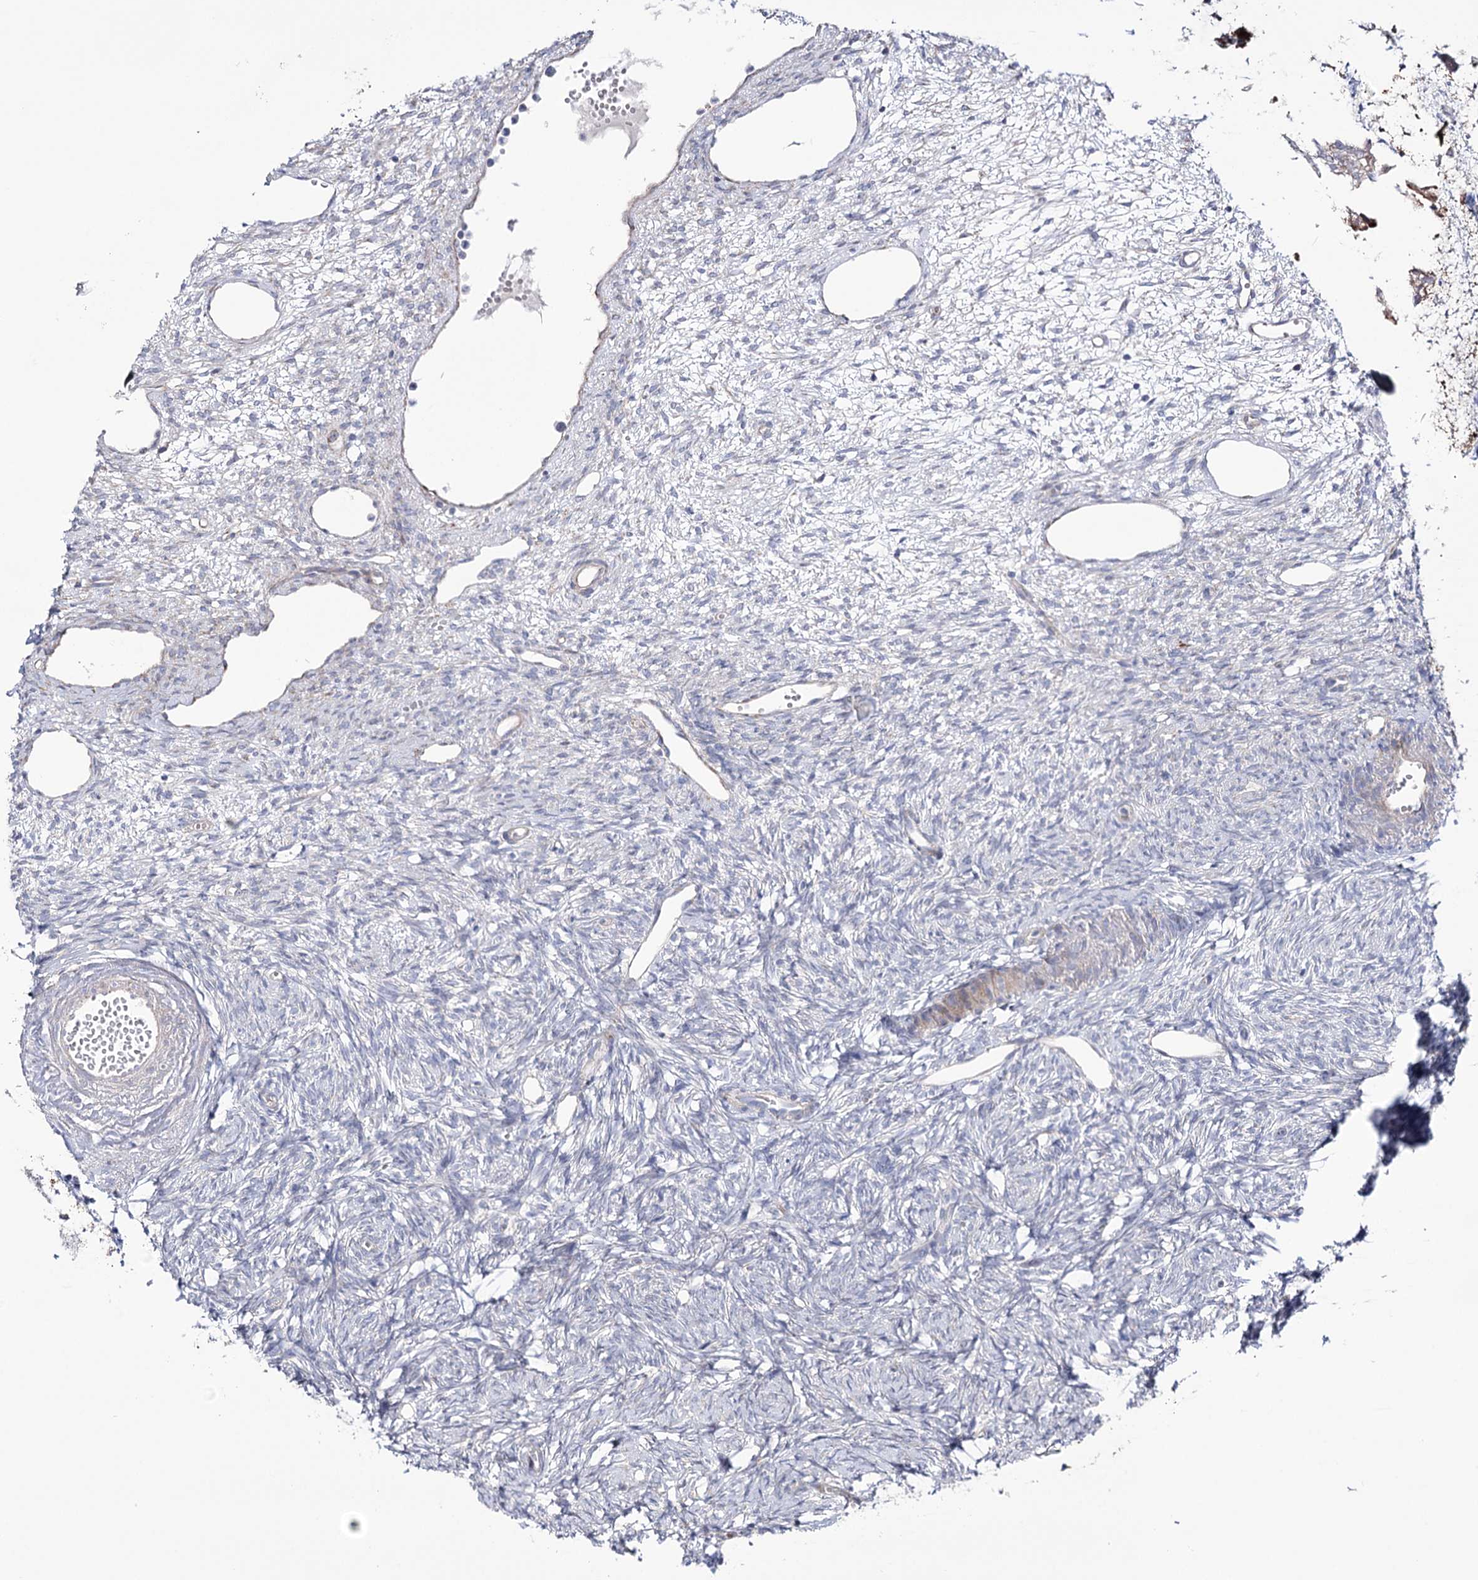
{"staining": {"intensity": "negative", "quantity": "none", "location": "none"}, "tissue": "ovary", "cell_type": "Ovarian stroma cells", "image_type": "normal", "snomed": [{"axis": "morphology", "description": "Normal tissue, NOS"}, {"axis": "topography", "description": "Ovary"}], "caption": "Immunohistochemistry (IHC) image of benign human ovary stained for a protein (brown), which demonstrates no positivity in ovarian stroma cells.", "gene": "METTL5", "patient": {"sex": "female", "age": 51}}